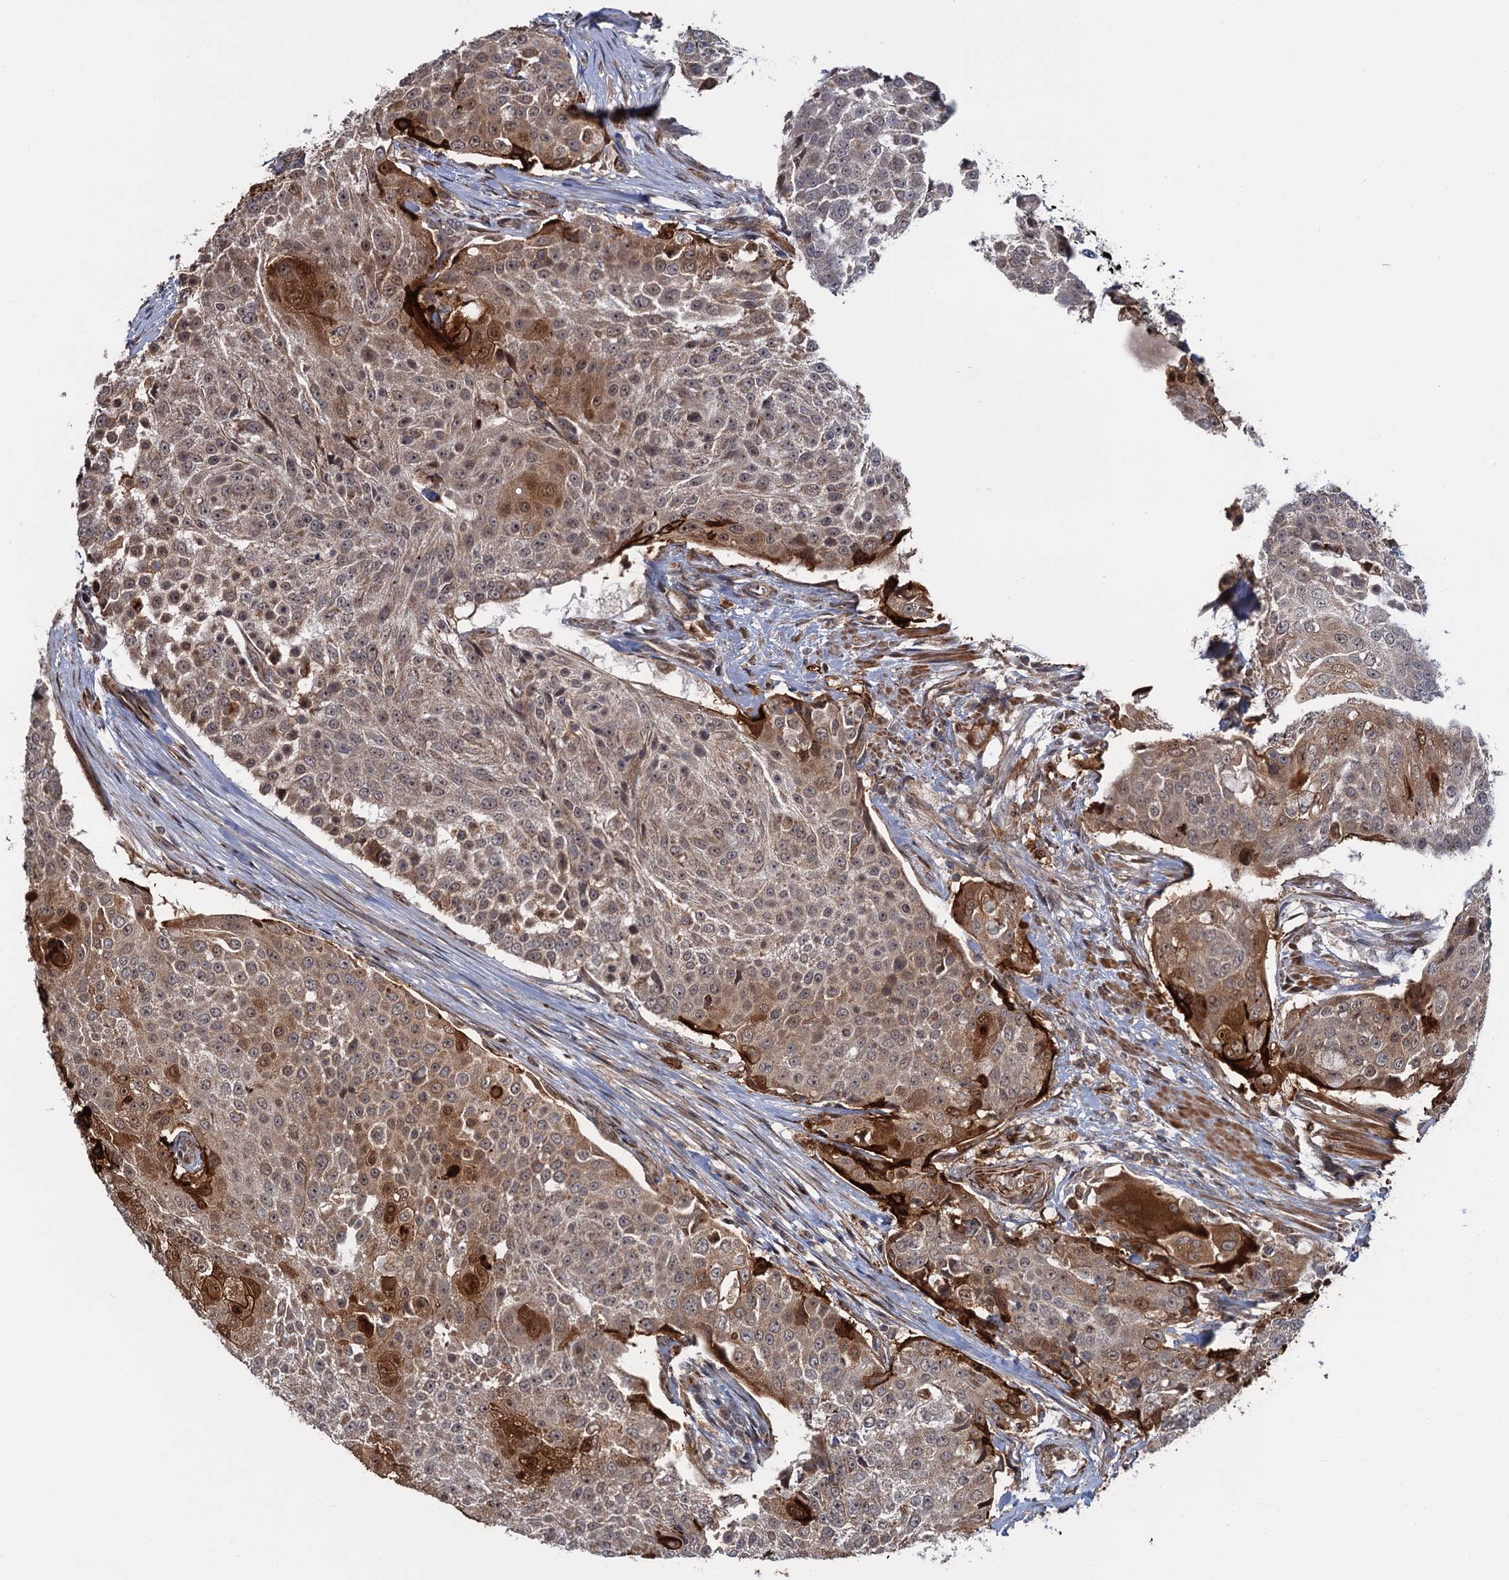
{"staining": {"intensity": "moderate", "quantity": "25%-75%", "location": "cytoplasmic/membranous,nuclear"}, "tissue": "urothelial cancer", "cell_type": "Tumor cells", "image_type": "cancer", "snomed": [{"axis": "morphology", "description": "Urothelial carcinoma, High grade"}, {"axis": "topography", "description": "Urinary bladder"}], "caption": "Urothelial cancer tissue demonstrates moderate cytoplasmic/membranous and nuclear positivity in approximately 25%-75% of tumor cells, visualized by immunohistochemistry.", "gene": "FSIP1", "patient": {"sex": "female", "age": 63}}